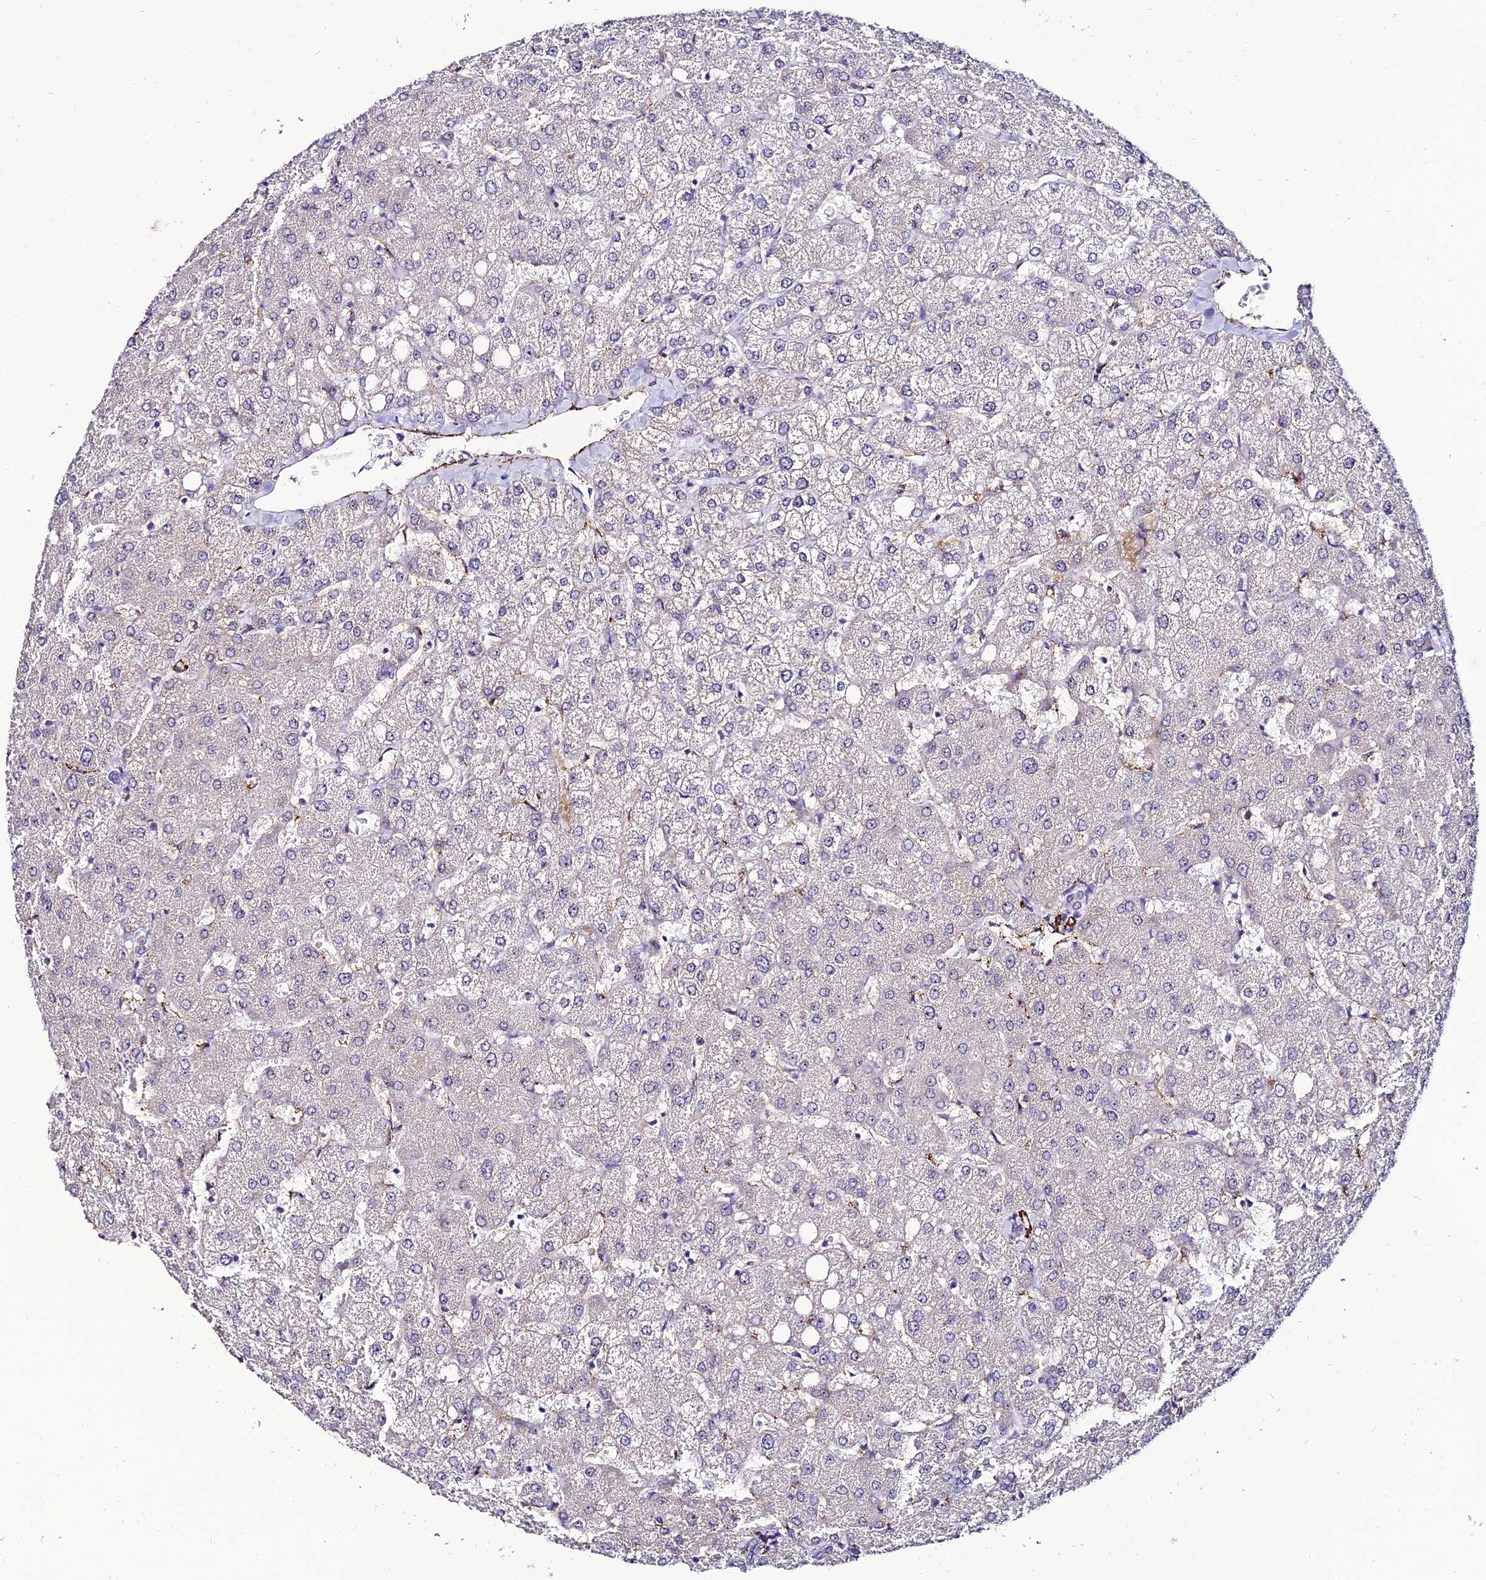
{"staining": {"intensity": "negative", "quantity": "none", "location": "none"}, "tissue": "liver", "cell_type": "Cholangiocytes", "image_type": "normal", "snomed": [{"axis": "morphology", "description": "Normal tissue, NOS"}, {"axis": "topography", "description": "Liver"}], "caption": "Immunohistochemistry (IHC) image of unremarkable human liver stained for a protein (brown), which displays no positivity in cholangiocytes.", "gene": "ALDH3B2", "patient": {"sex": "female", "age": 54}}